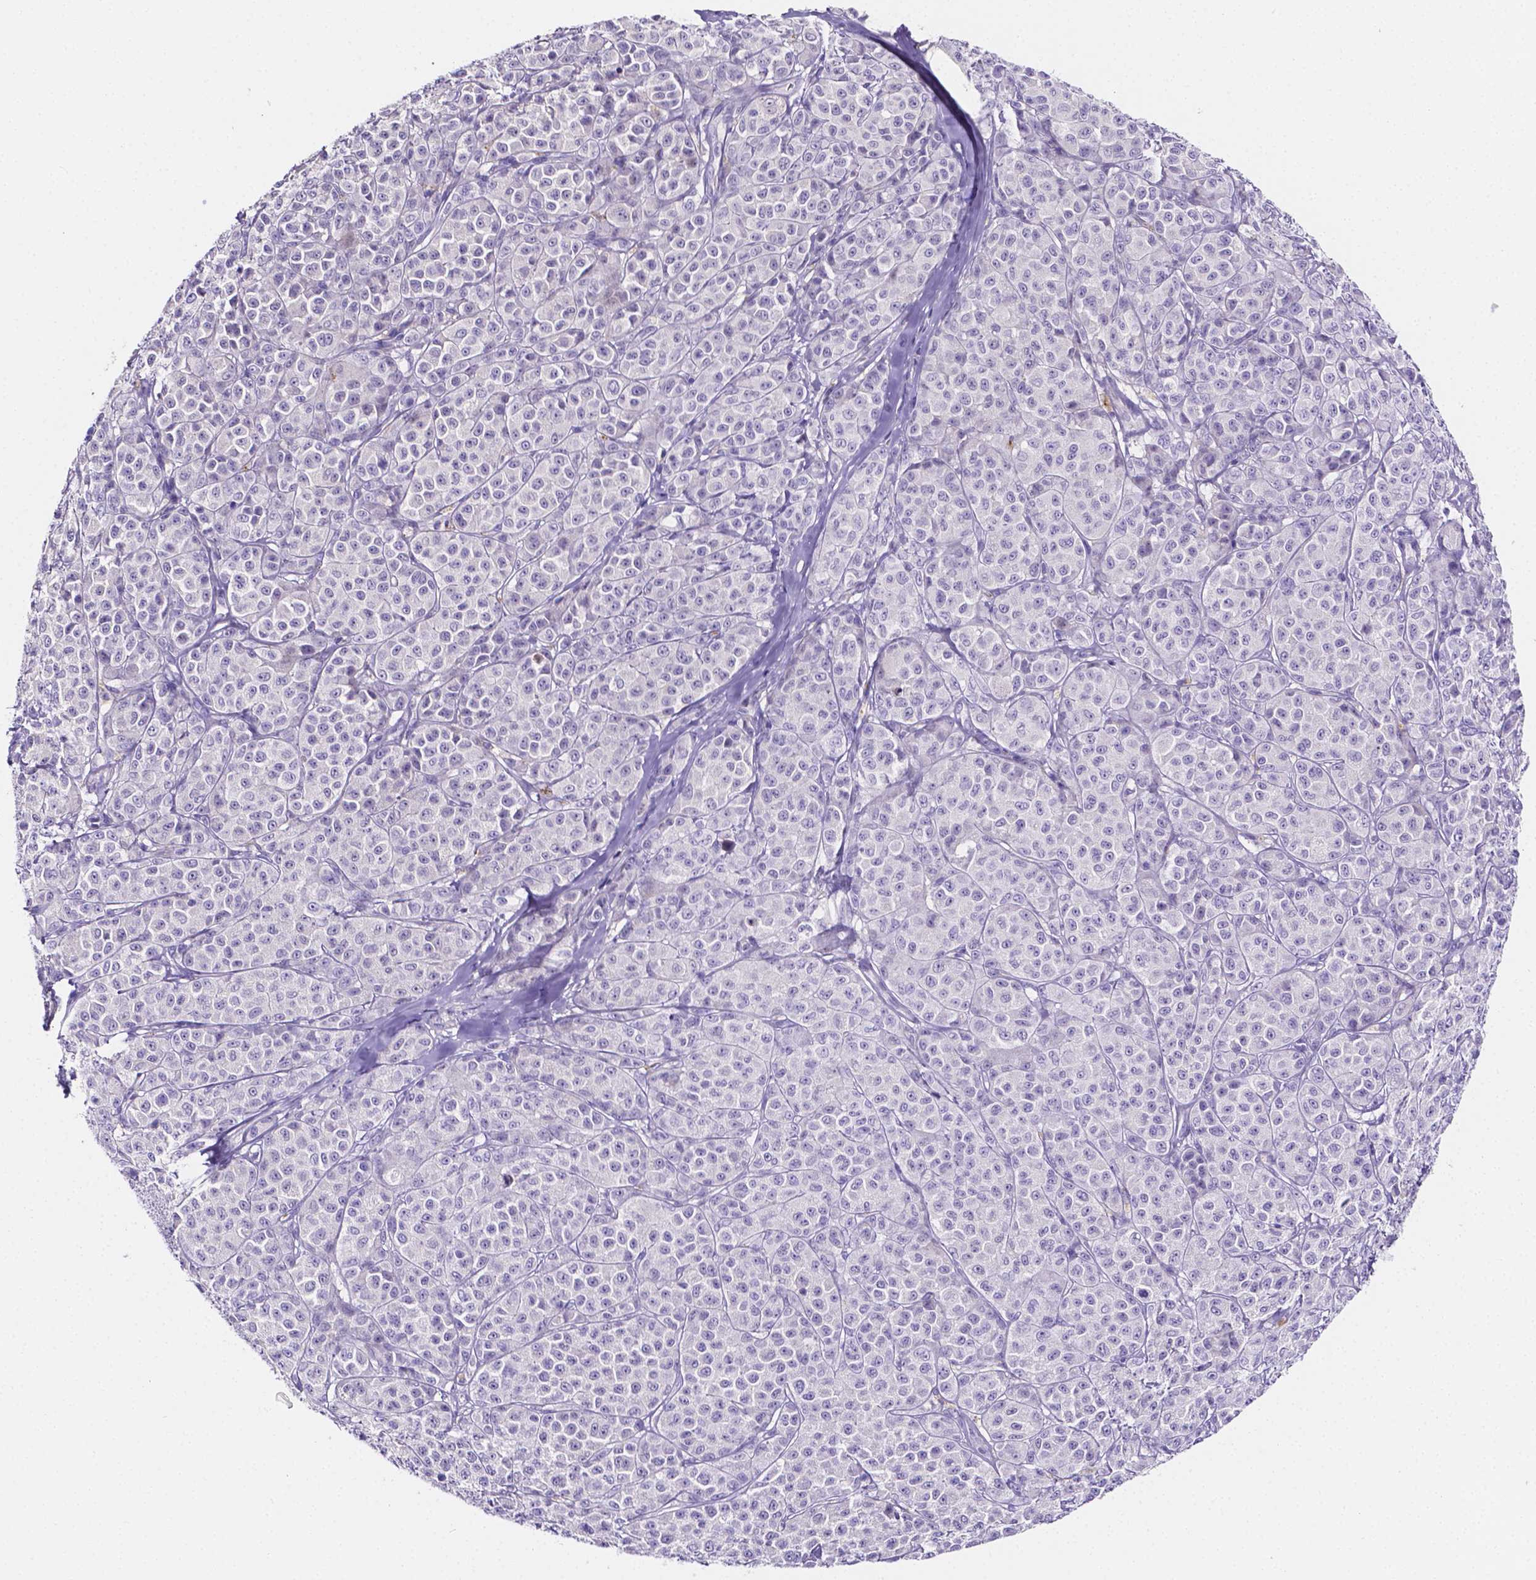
{"staining": {"intensity": "negative", "quantity": "none", "location": "none"}, "tissue": "melanoma", "cell_type": "Tumor cells", "image_type": "cancer", "snomed": [{"axis": "morphology", "description": "Malignant melanoma, NOS"}, {"axis": "topography", "description": "Skin"}], "caption": "There is no significant staining in tumor cells of melanoma.", "gene": "NRGN", "patient": {"sex": "male", "age": 89}}